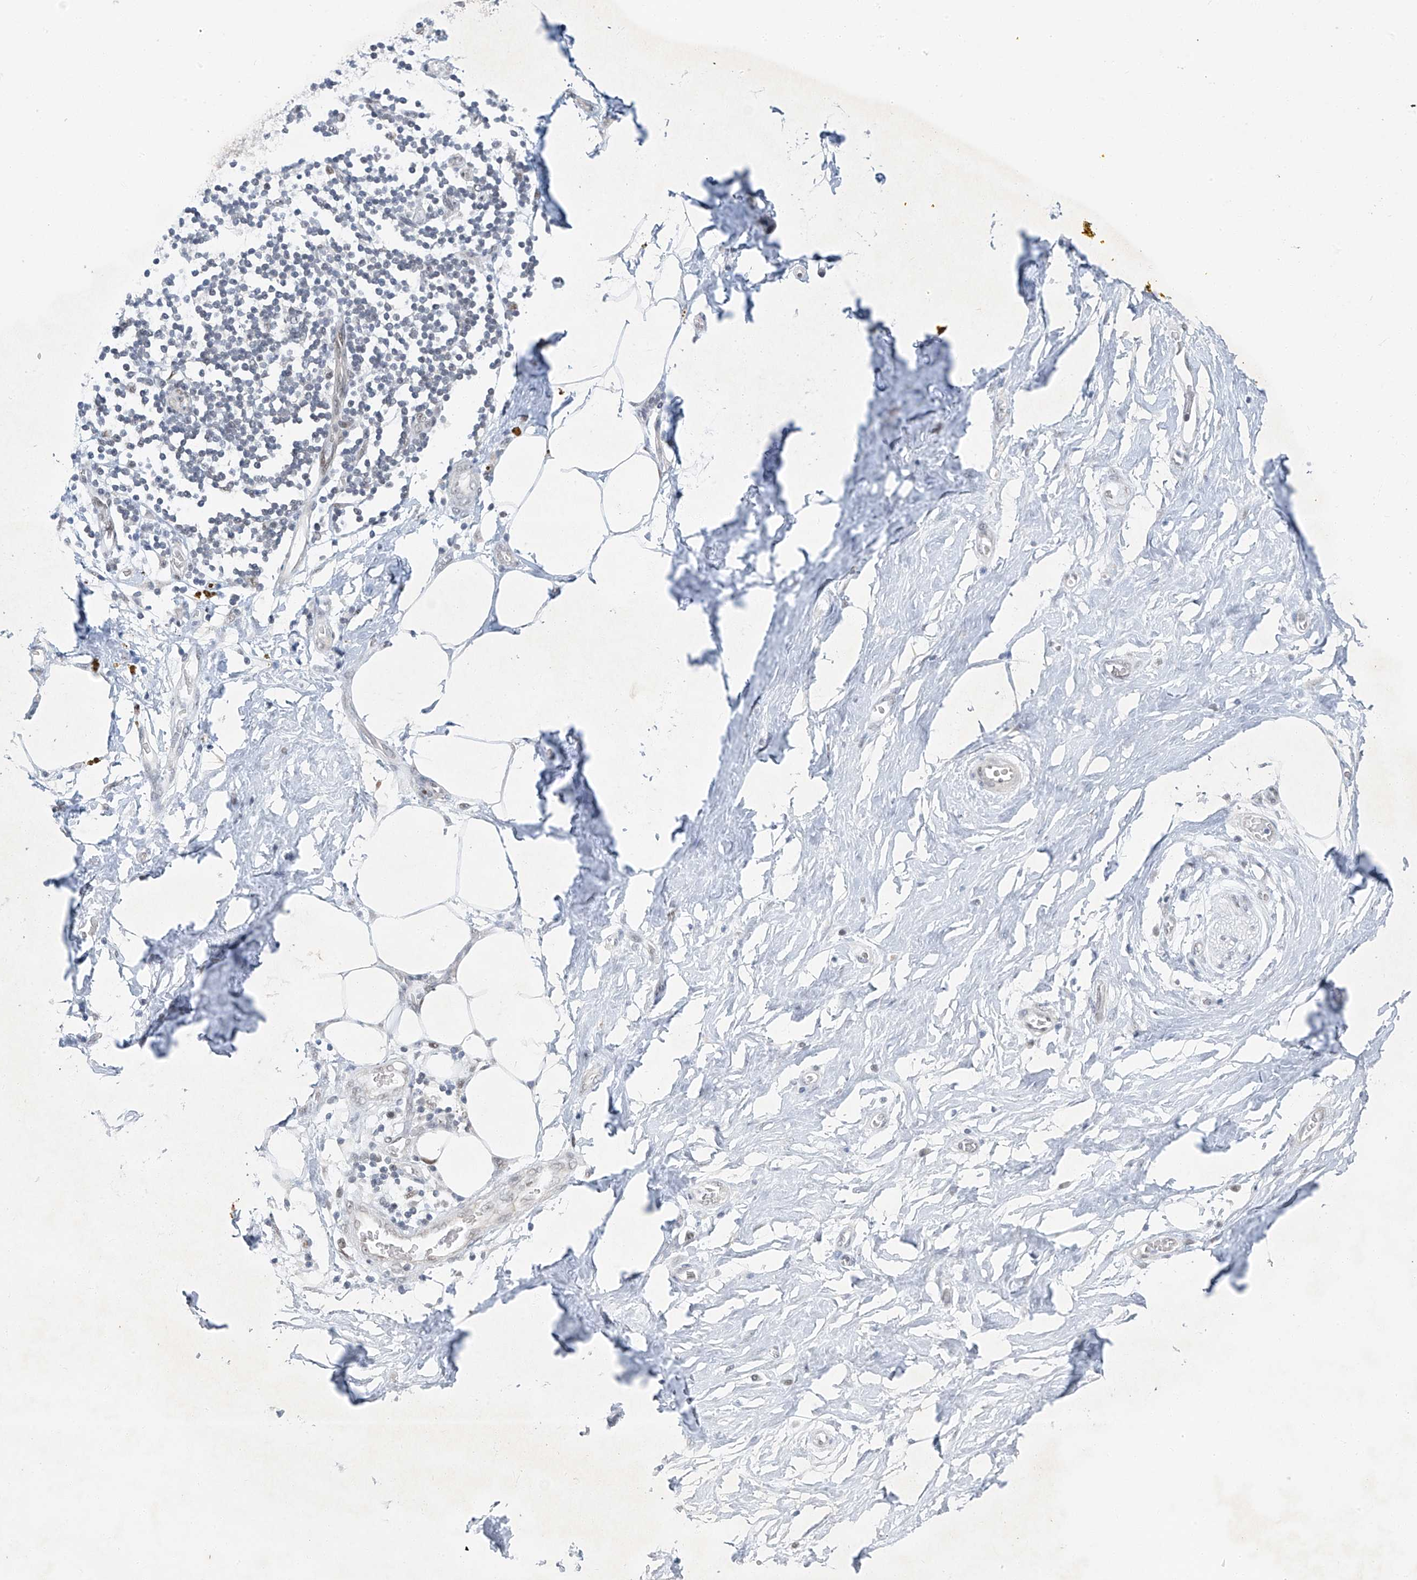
{"staining": {"intensity": "negative", "quantity": "none", "location": "none"}, "tissue": "adipose tissue", "cell_type": "Adipocytes", "image_type": "normal", "snomed": [{"axis": "morphology", "description": "Normal tissue, NOS"}, {"axis": "morphology", "description": "Adenocarcinoma, NOS"}, {"axis": "topography", "description": "Pancreas"}, {"axis": "topography", "description": "Peripheral nerve tissue"}], "caption": "Immunohistochemical staining of normal adipose tissue demonstrates no significant staining in adipocytes. Brightfield microscopy of IHC stained with DAB (brown) and hematoxylin (blue), captured at high magnification.", "gene": "TAF8", "patient": {"sex": "male", "age": 59}}